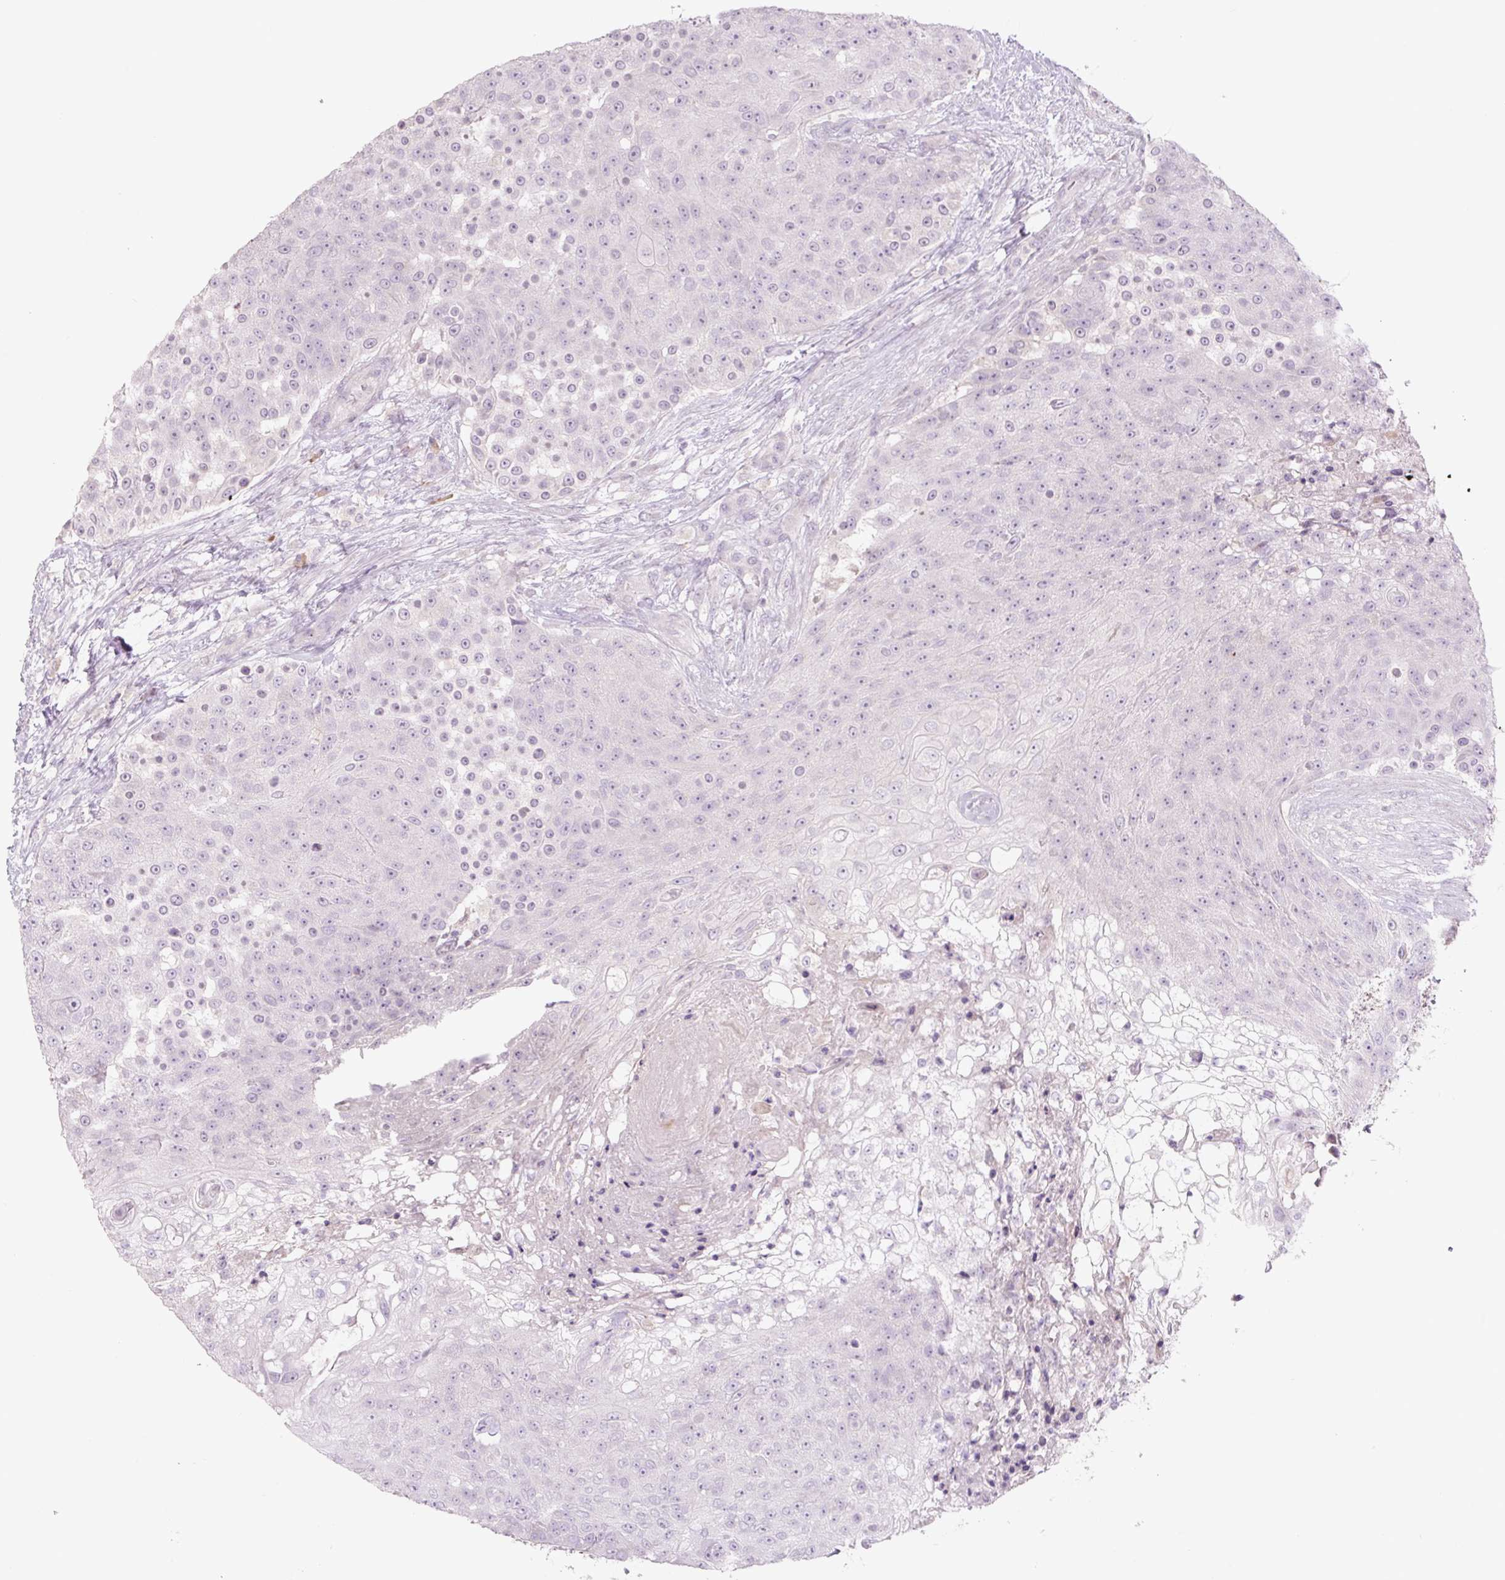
{"staining": {"intensity": "negative", "quantity": "none", "location": "none"}, "tissue": "urothelial cancer", "cell_type": "Tumor cells", "image_type": "cancer", "snomed": [{"axis": "morphology", "description": "Urothelial carcinoma, High grade"}, {"axis": "topography", "description": "Urinary bladder"}], "caption": "Urothelial carcinoma (high-grade) was stained to show a protein in brown. There is no significant expression in tumor cells.", "gene": "TMEM100", "patient": {"sex": "female", "age": 63}}